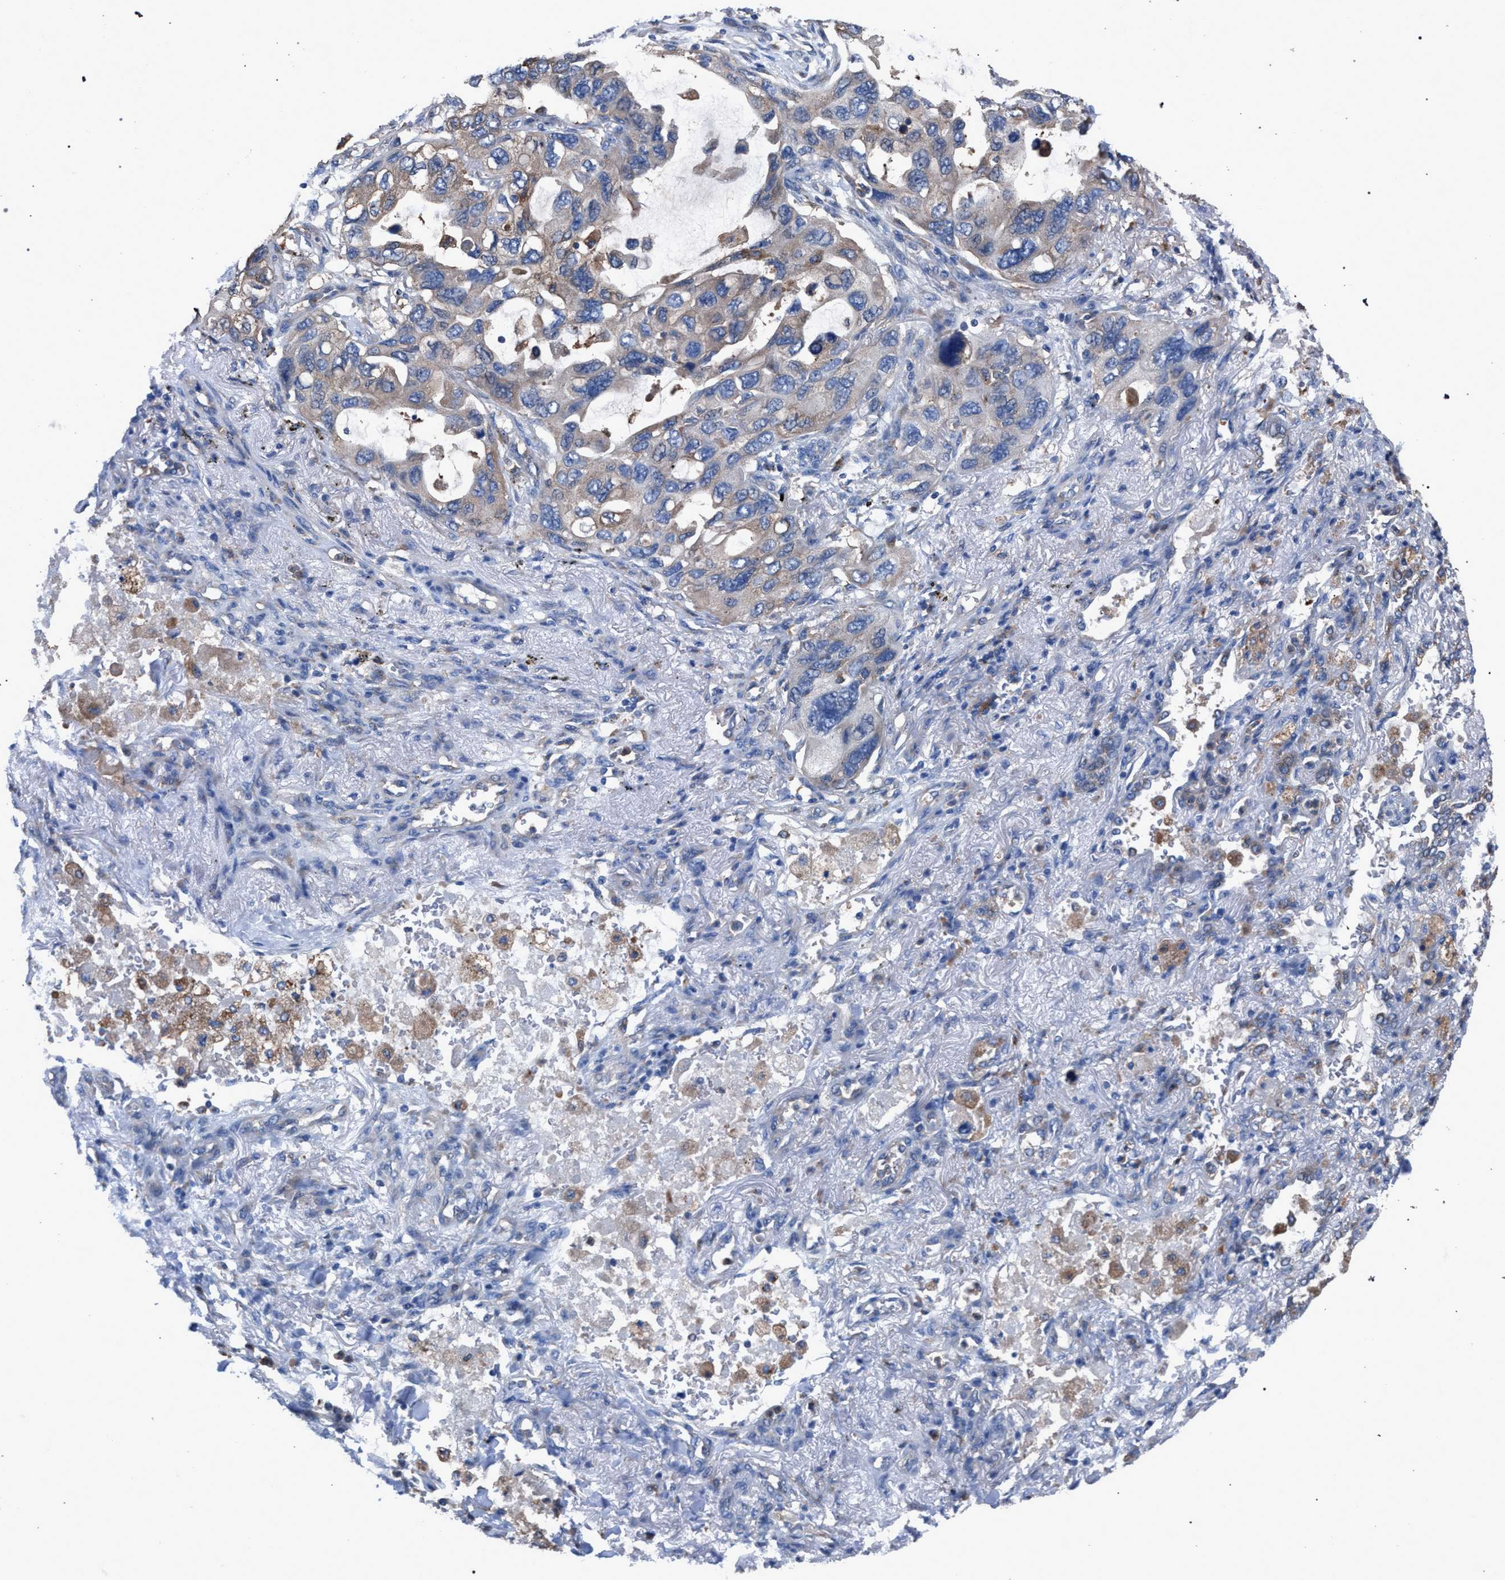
{"staining": {"intensity": "weak", "quantity": "<25%", "location": "cytoplasmic/membranous"}, "tissue": "lung cancer", "cell_type": "Tumor cells", "image_type": "cancer", "snomed": [{"axis": "morphology", "description": "Squamous cell carcinoma, NOS"}, {"axis": "topography", "description": "Lung"}], "caption": "The IHC micrograph has no significant staining in tumor cells of squamous cell carcinoma (lung) tissue.", "gene": "ATP6V0A1", "patient": {"sex": "female", "age": 73}}